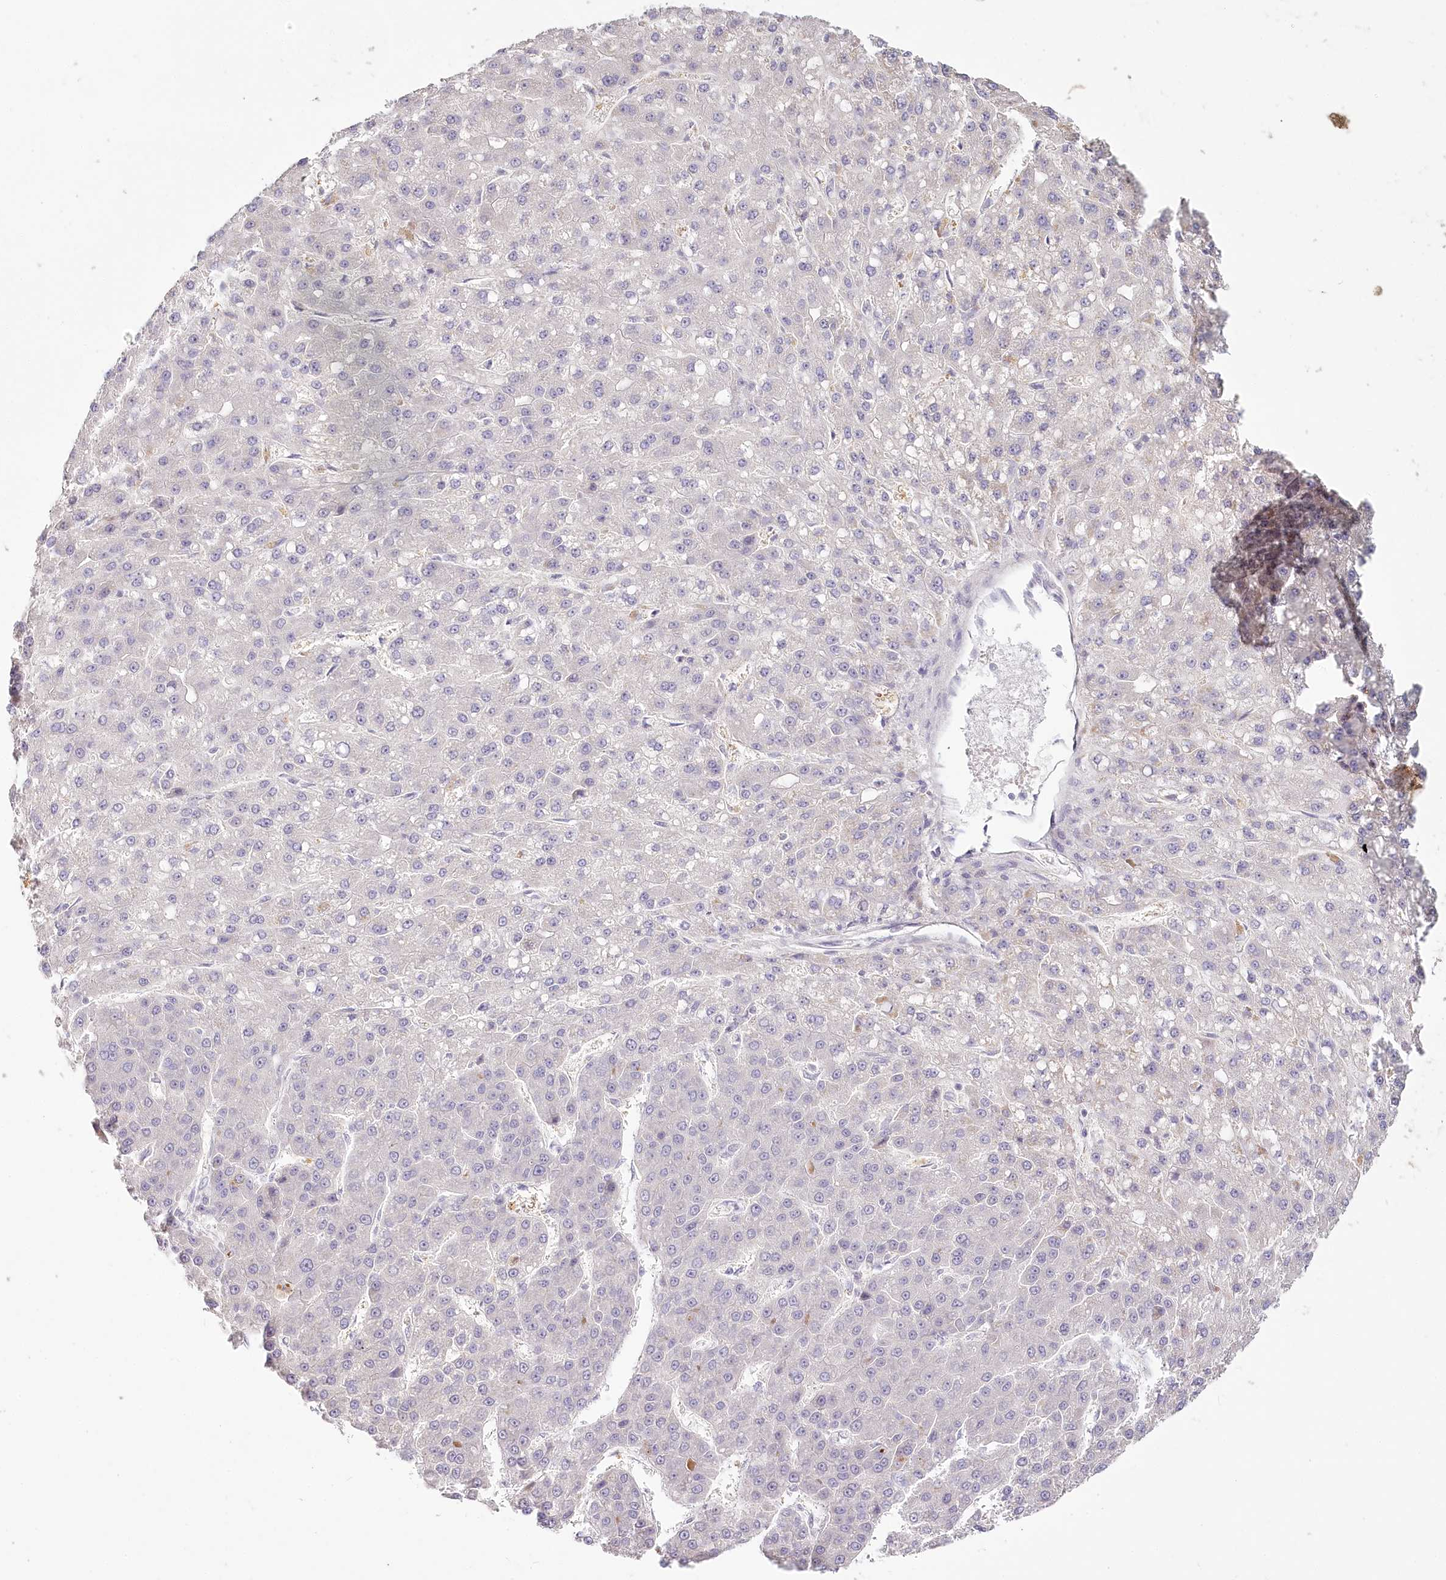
{"staining": {"intensity": "negative", "quantity": "none", "location": "none"}, "tissue": "liver cancer", "cell_type": "Tumor cells", "image_type": "cancer", "snomed": [{"axis": "morphology", "description": "Carcinoma, Hepatocellular, NOS"}, {"axis": "topography", "description": "Liver"}], "caption": "Immunohistochemical staining of human liver hepatocellular carcinoma displays no significant expression in tumor cells.", "gene": "USP11", "patient": {"sex": "male", "age": 67}}